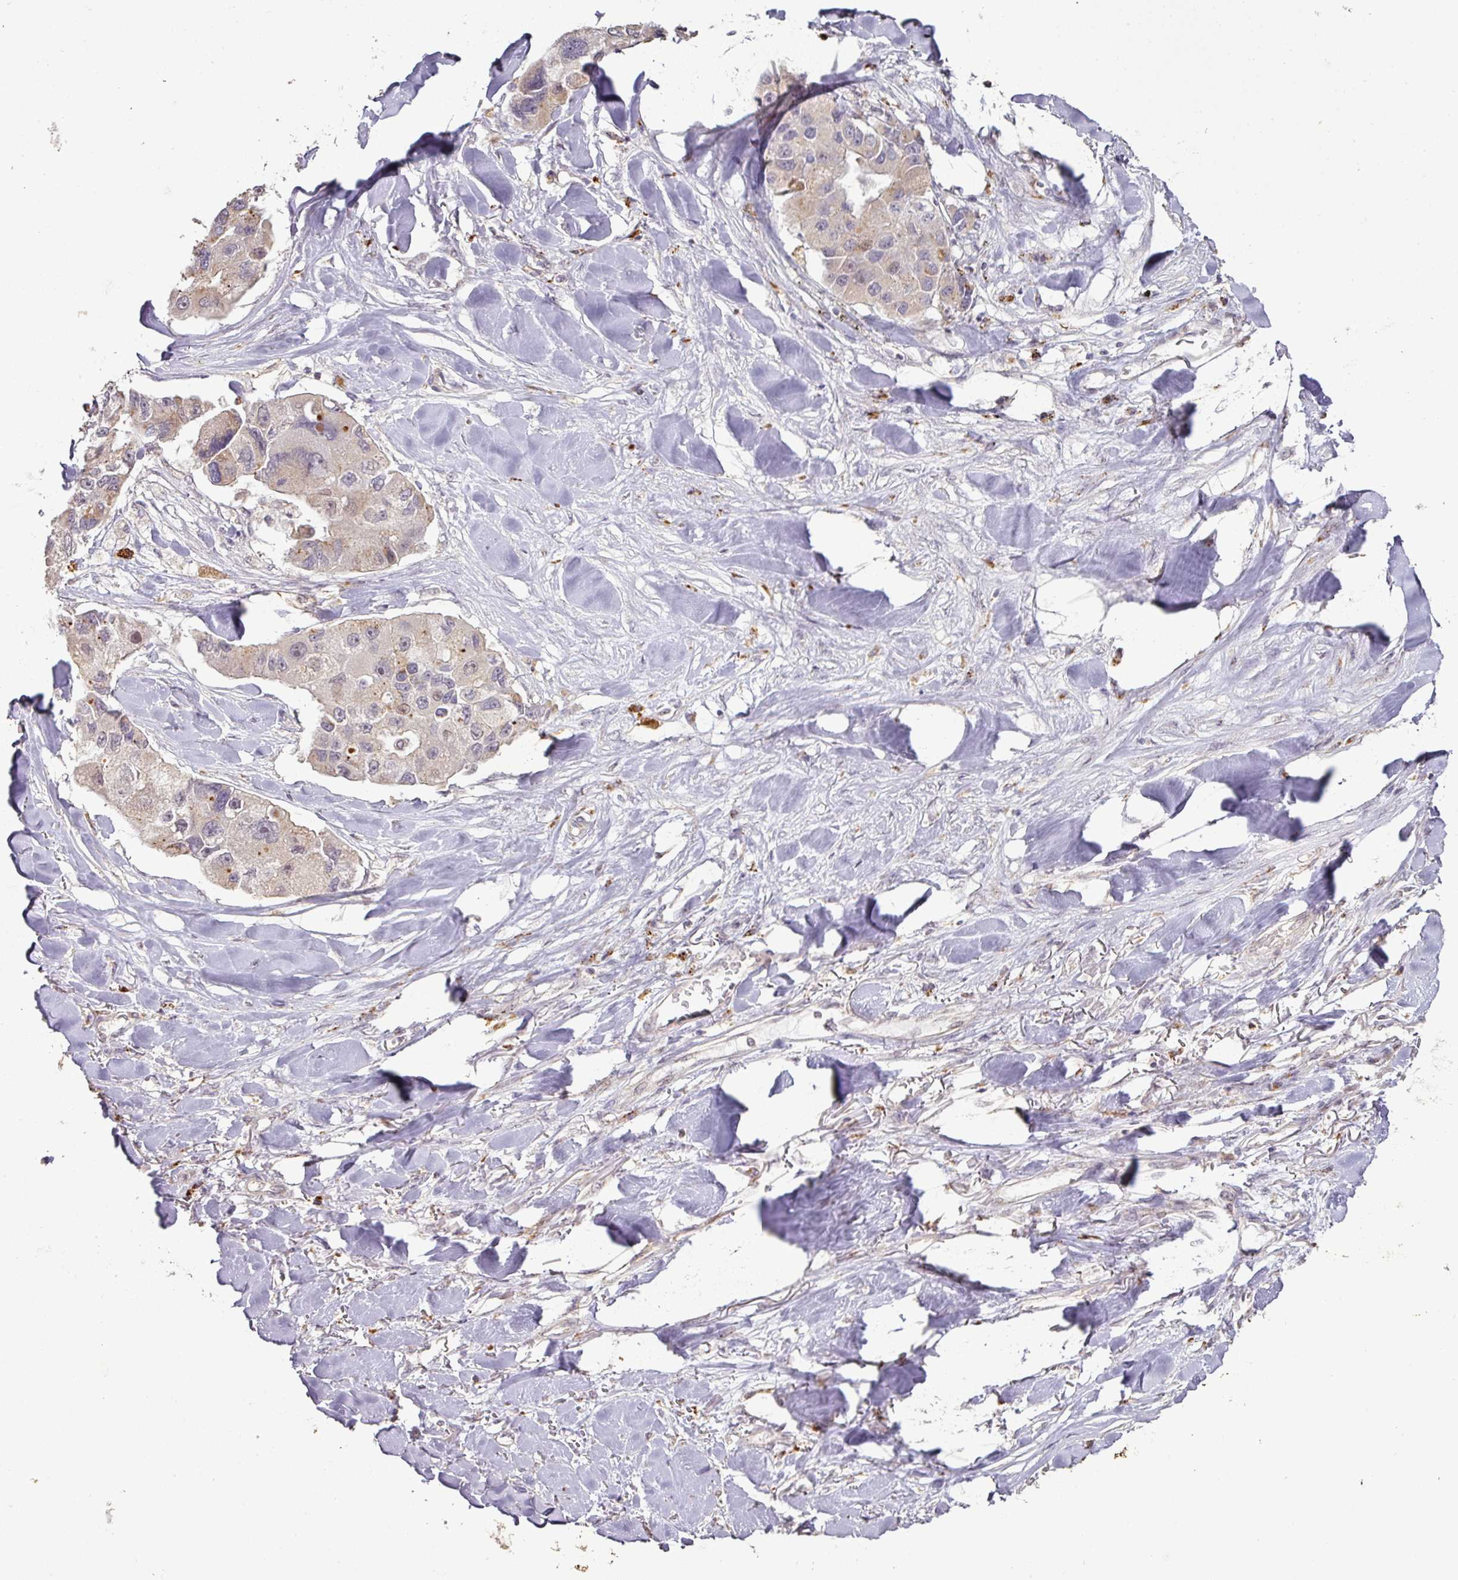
{"staining": {"intensity": "negative", "quantity": "none", "location": "none"}, "tissue": "lung cancer", "cell_type": "Tumor cells", "image_type": "cancer", "snomed": [{"axis": "morphology", "description": "Adenocarcinoma, NOS"}, {"axis": "topography", "description": "Lung"}], "caption": "DAB immunohistochemical staining of human lung cancer (adenocarcinoma) reveals no significant positivity in tumor cells. Nuclei are stained in blue.", "gene": "CXCR5", "patient": {"sex": "female", "age": 54}}